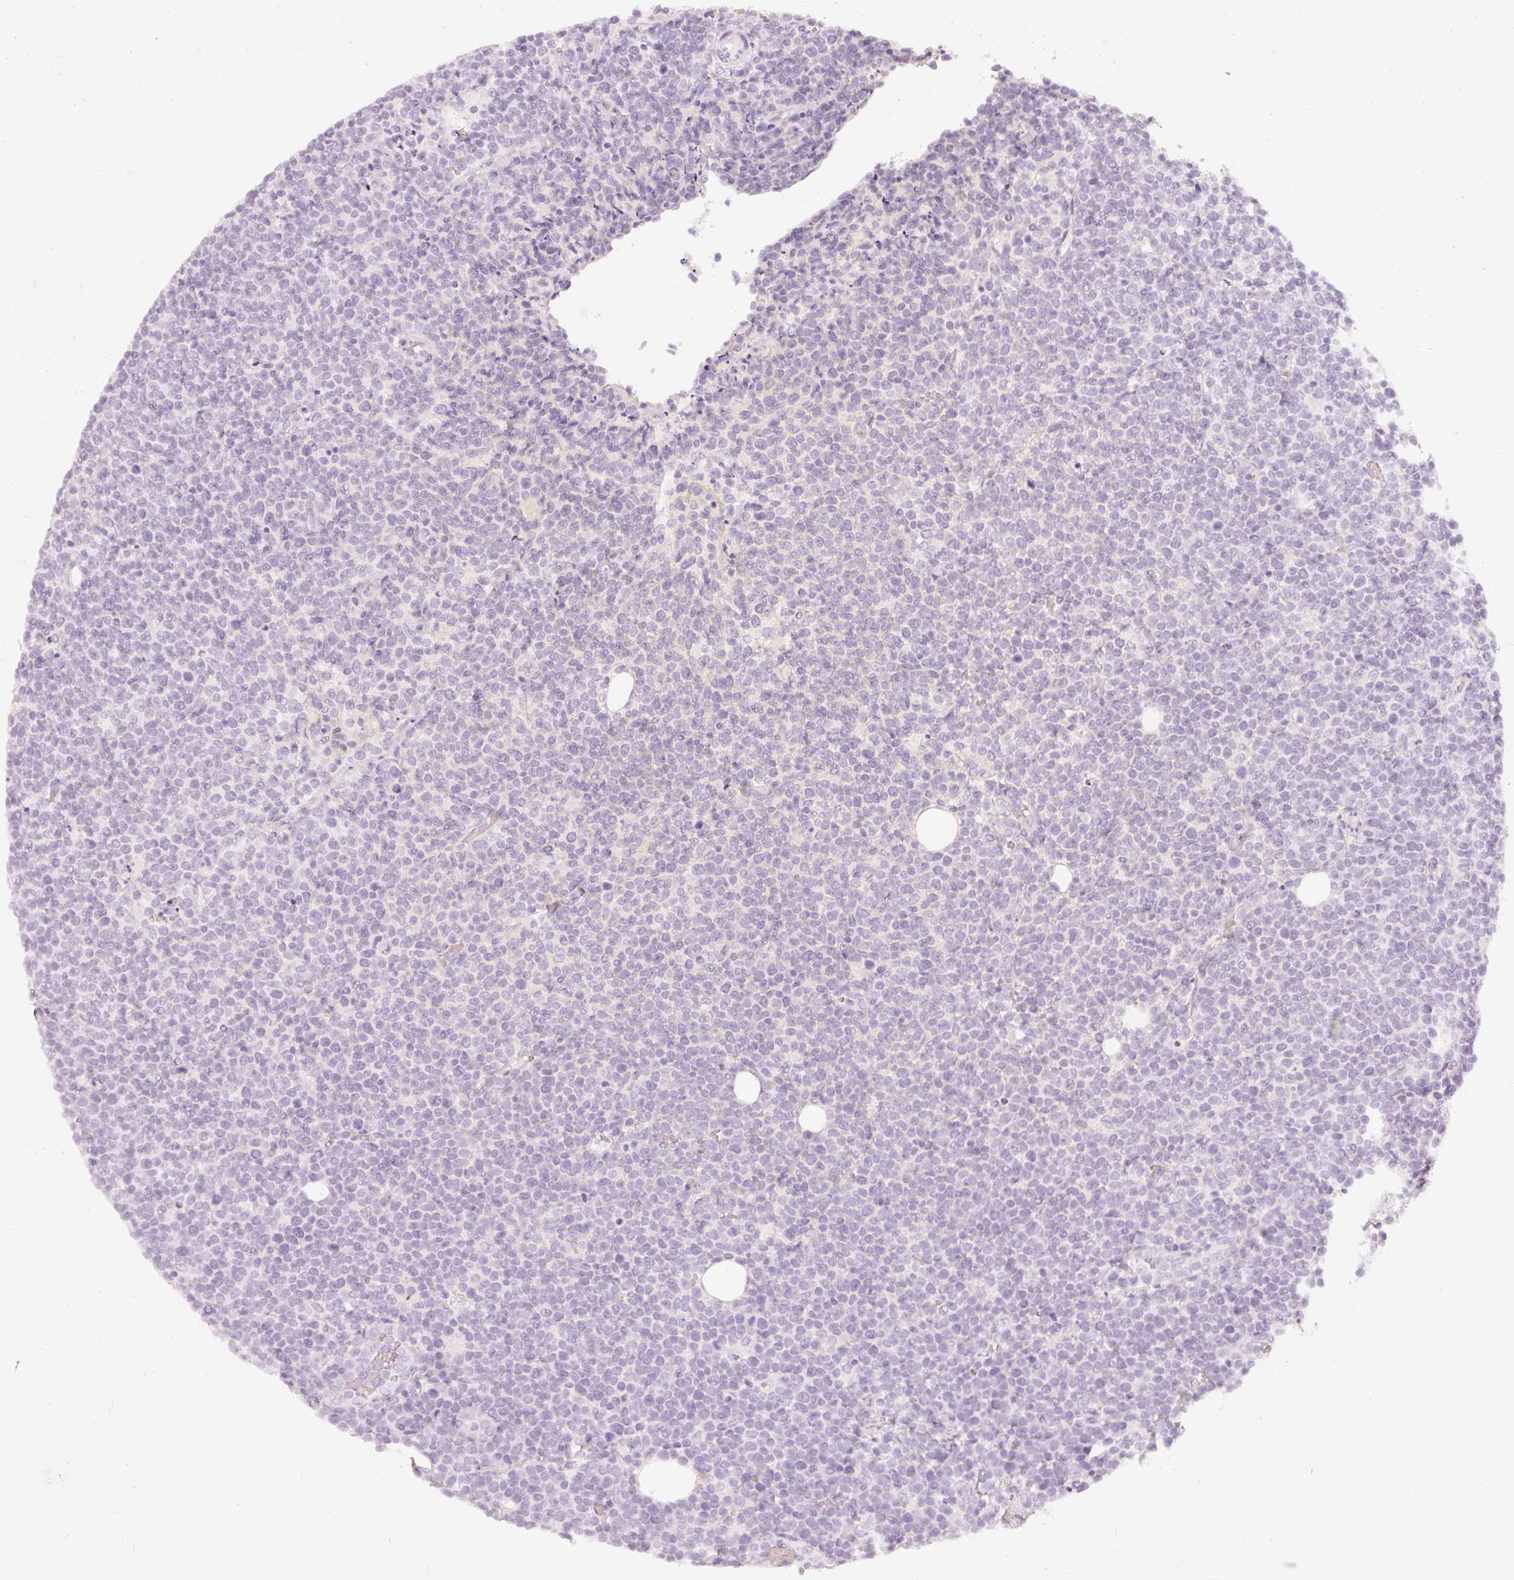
{"staining": {"intensity": "negative", "quantity": "none", "location": "none"}, "tissue": "lymphoma", "cell_type": "Tumor cells", "image_type": "cancer", "snomed": [{"axis": "morphology", "description": "Malignant lymphoma, non-Hodgkin's type, High grade"}, {"axis": "topography", "description": "Lymph node"}], "caption": "This is an immunohistochemistry image of lymphoma. There is no expression in tumor cells.", "gene": "CNP", "patient": {"sex": "male", "age": 61}}